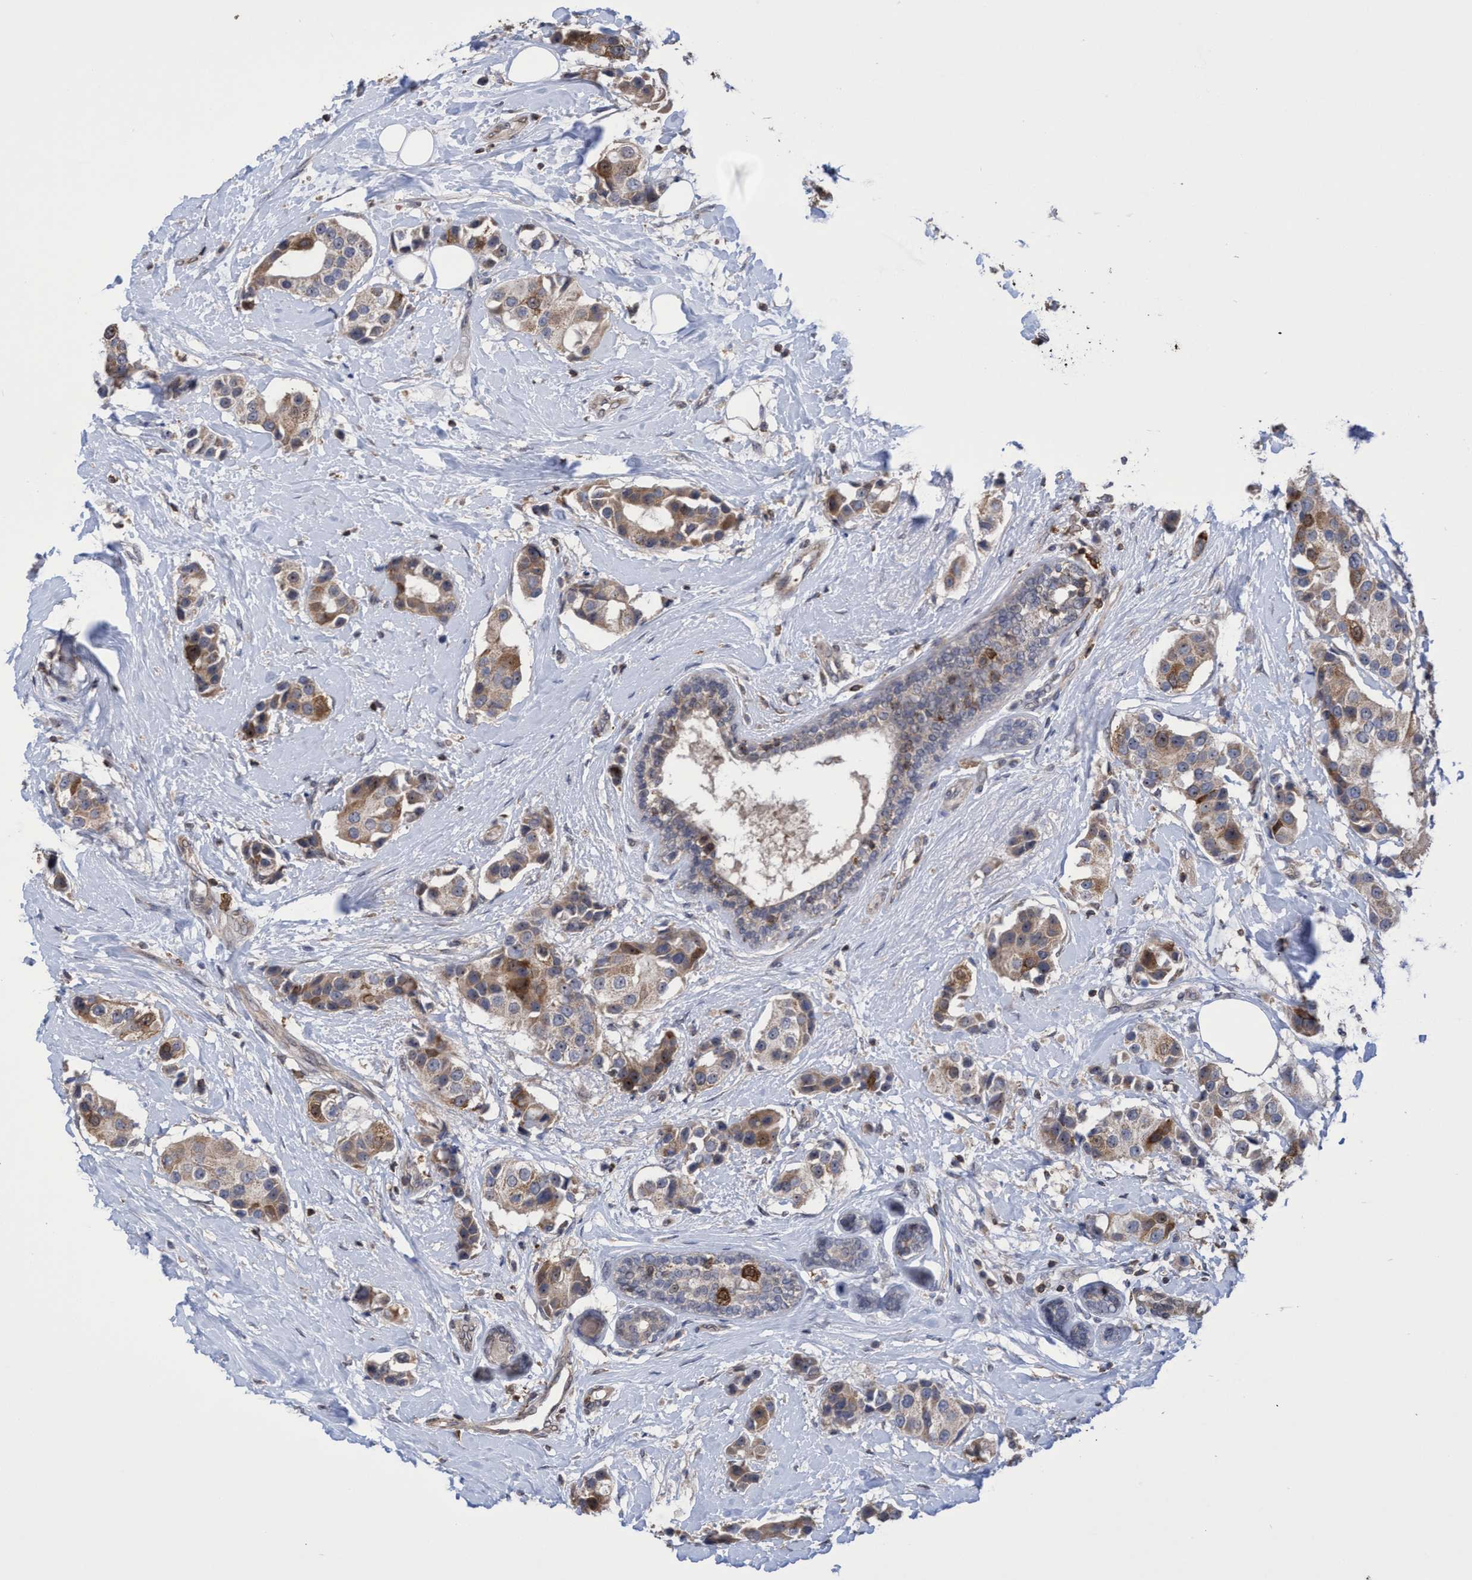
{"staining": {"intensity": "moderate", "quantity": ">75%", "location": "cytoplasmic/membranous,nuclear"}, "tissue": "breast cancer", "cell_type": "Tumor cells", "image_type": "cancer", "snomed": [{"axis": "morphology", "description": "Normal tissue, NOS"}, {"axis": "morphology", "description": "Duct carcinoma"}, {"axis": "topography", "description": "Breast"}], "caption": "Moderate cytoplasmic/membranous and nuclear protein staining is appreciated in about >75% of tumor cells in breast cancer (intraductal carcinoma).", "gene": "SLBP", "patient": {"sex": "female", "age": 39}}